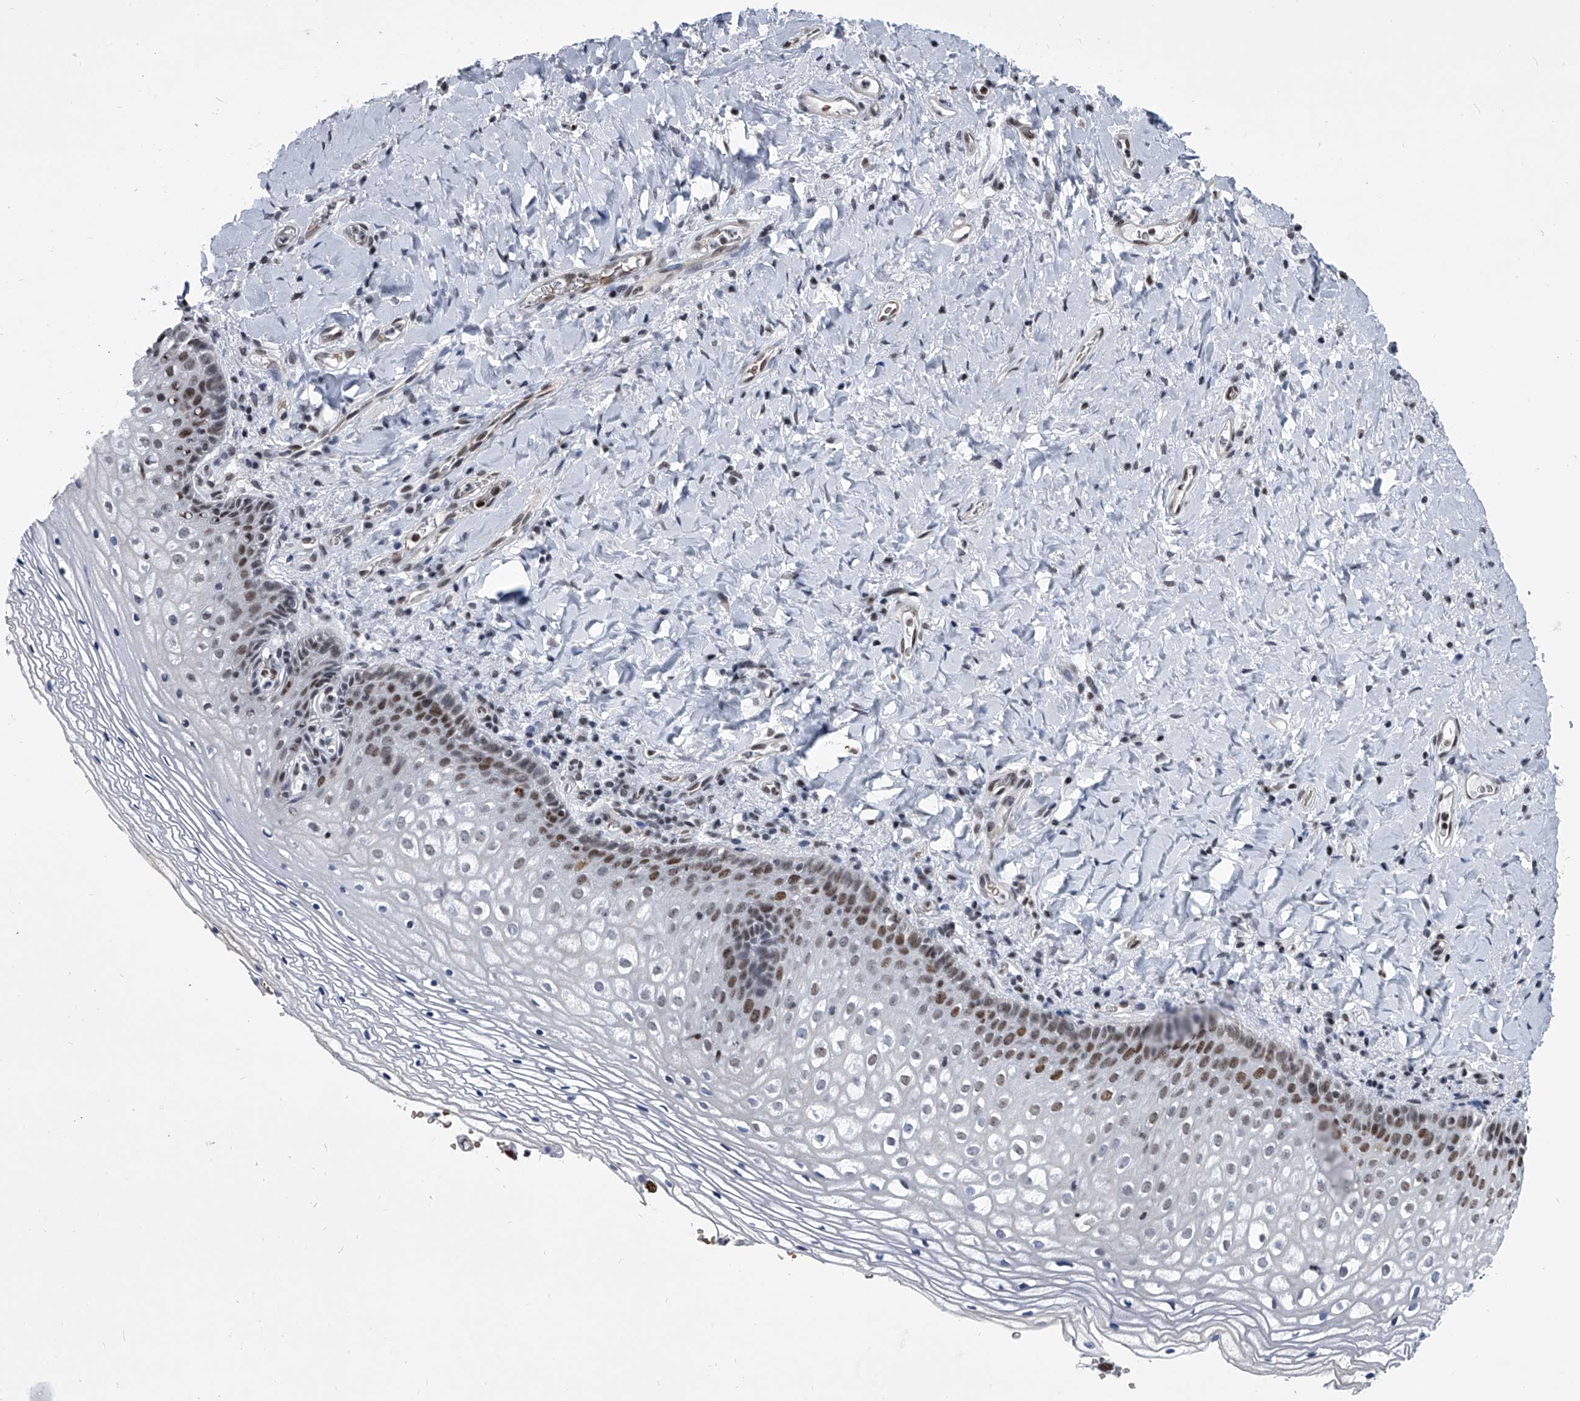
{"staining": {"intensity": "moderate", "quantity": "25%-75%", "location": "nuclear"}, "tissue": "vagina", "cell_type": "Squamous epithelial cells", "image_type": "normal", "snomed": [{"axis": "morphology", "description": "Normal tissue, NOS"}, {"axis": "topography", "description": "Vagina"}], "caption": "Squamous epithelial cells reveal medium levels of moderate nuclear expression in about 25%-75% of cells in normal vagina.", "gene": "SIM2", "patient": {"sex": "female", "age": 60}}